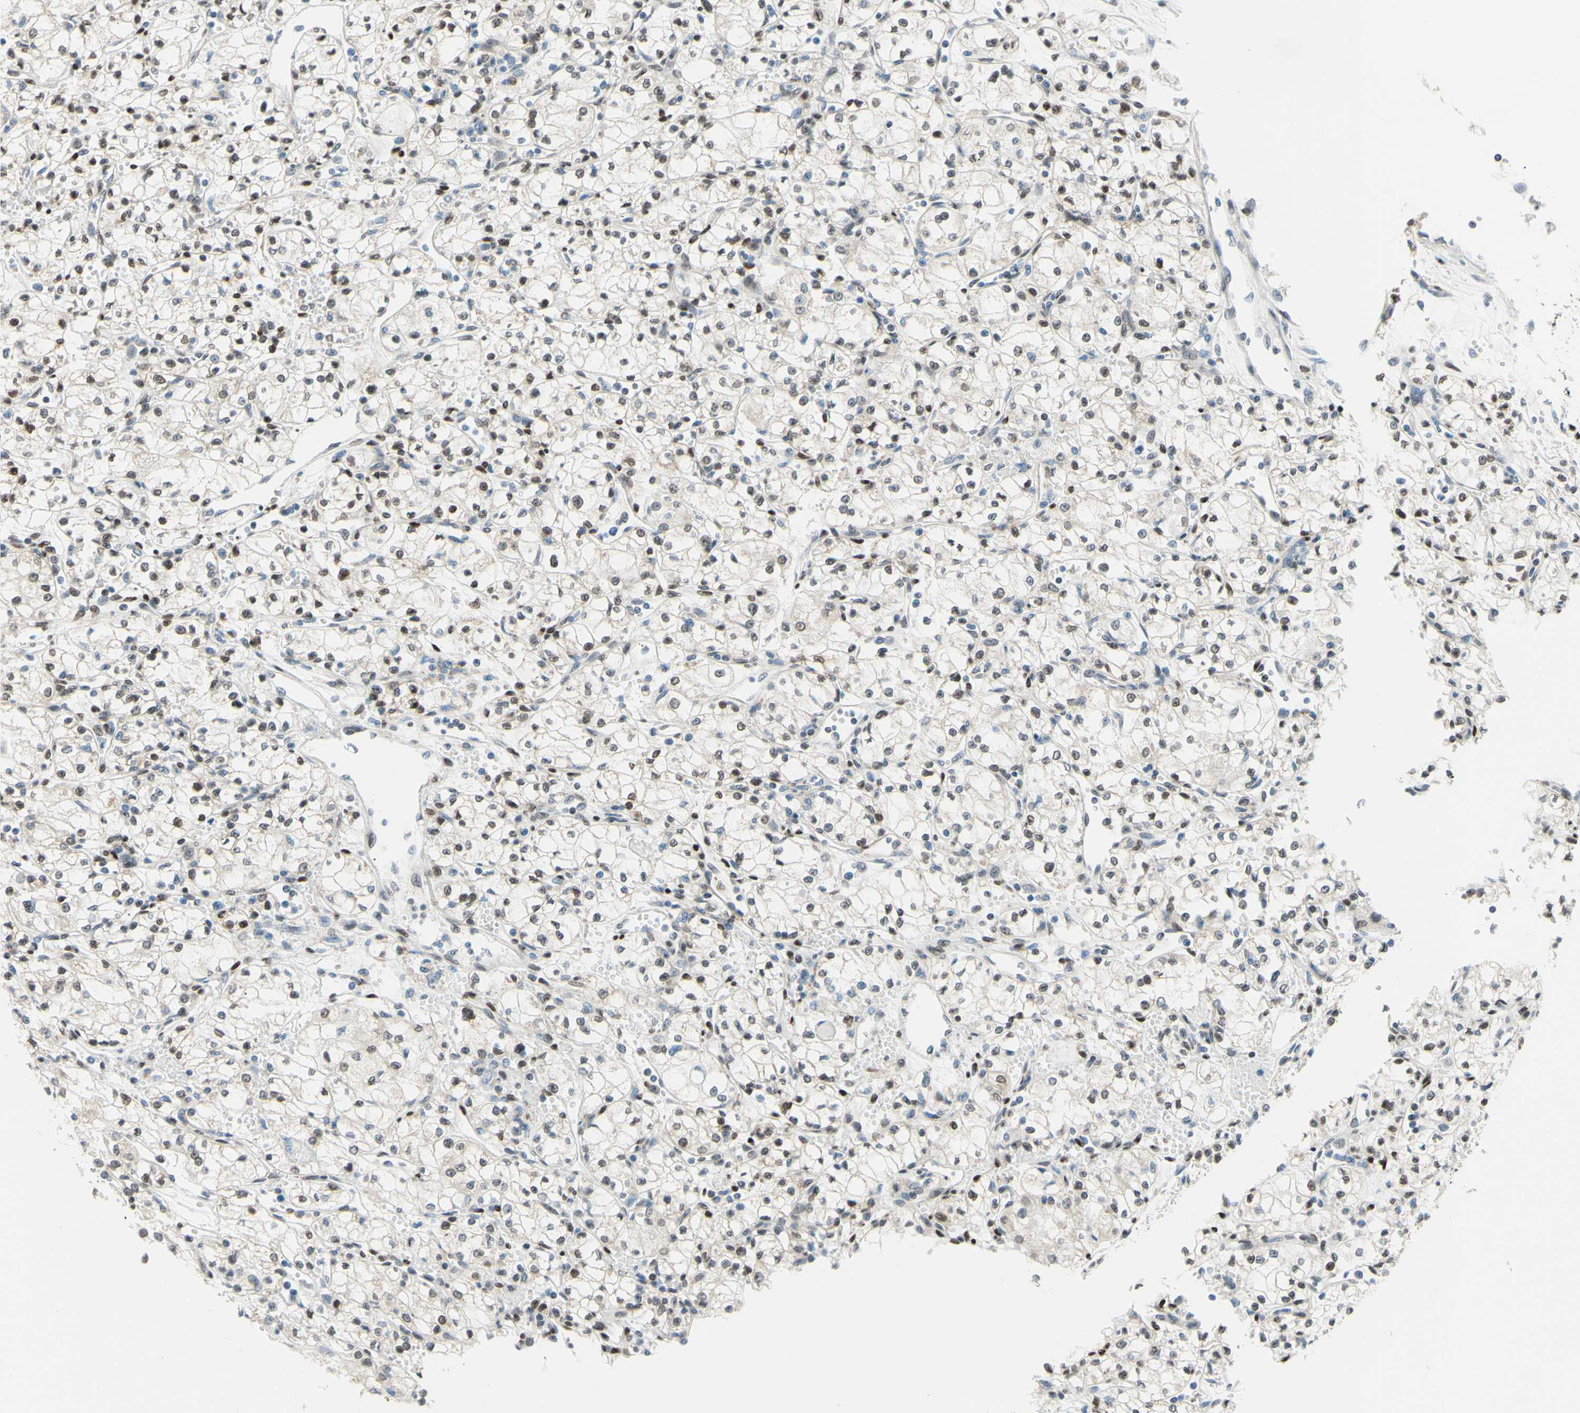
{"staining": {"intensity": "weak", "quantity": "25%-75%", "location": "nuclear"}, "tissue": "renal cancer", "cell_type": "Tumor cells", "image_type": "cancer", "snomed": [{"axis": "morphology", "description": "Normal tissue, NOS"}, {"axis": "morphology", "description": "Adenocarcinoma, NOS"}, {"axis": "topography", "description": "Kidney"}], "caption": "The immunohistochemical stain shows weak nuclear staining in tumor cells of renal adenocarcinoma tissue. The staining was performed using DAB (3,3'-diaminobenzidine) to visualize the protein expression in brown, while the nuclei were stained in blue with hematoxylin (Magnification: 20x).", "gene": "CBX7", "patient": {"sex": "male", "age": 59}}